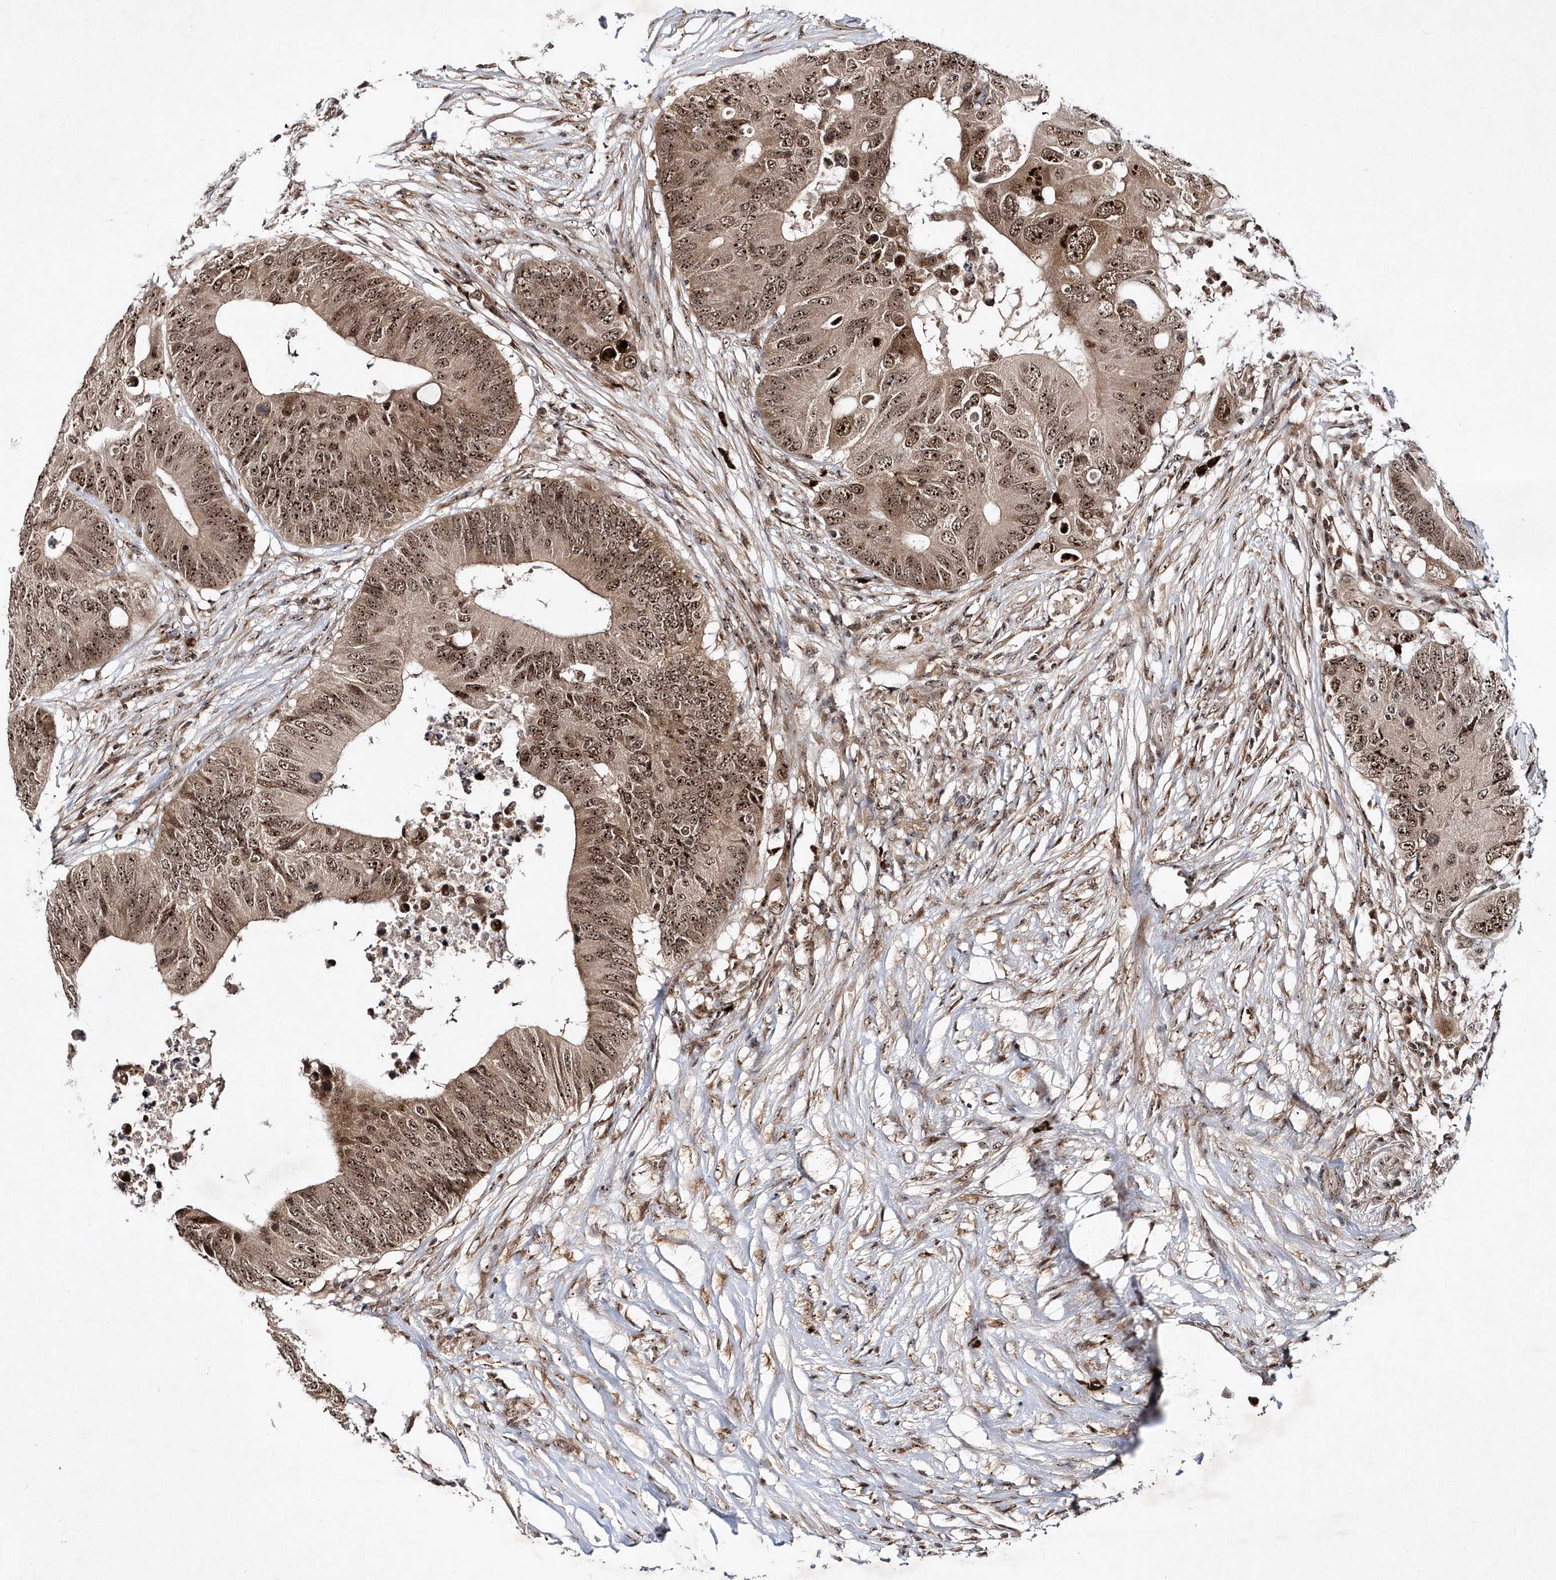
{"staining": {"intensity": "moderate", "quantity": ">75%", "location": "cytoplasmic/membranous,nuclear"}, "tissue": "colorectal cancer", "cell_type": "Tumor cells", "image_type": "cancer", "snomed": [{"axis": "morphology", "description": "Adenocarcinoma, NOS"}, {"axis": "topography", "description": "Colon"}], "caption": "This photomicrograph exhibits colorectal cancer stained with immunohistochemistry to label a protein in brown. The cytoplasmic/membranous and nuclear of tumor cells show moderate positivity for the protein. Nuclei are counter-stained blue.", "gene": "SOWAHB", "patient": {"sex": "male", "age": 71}}